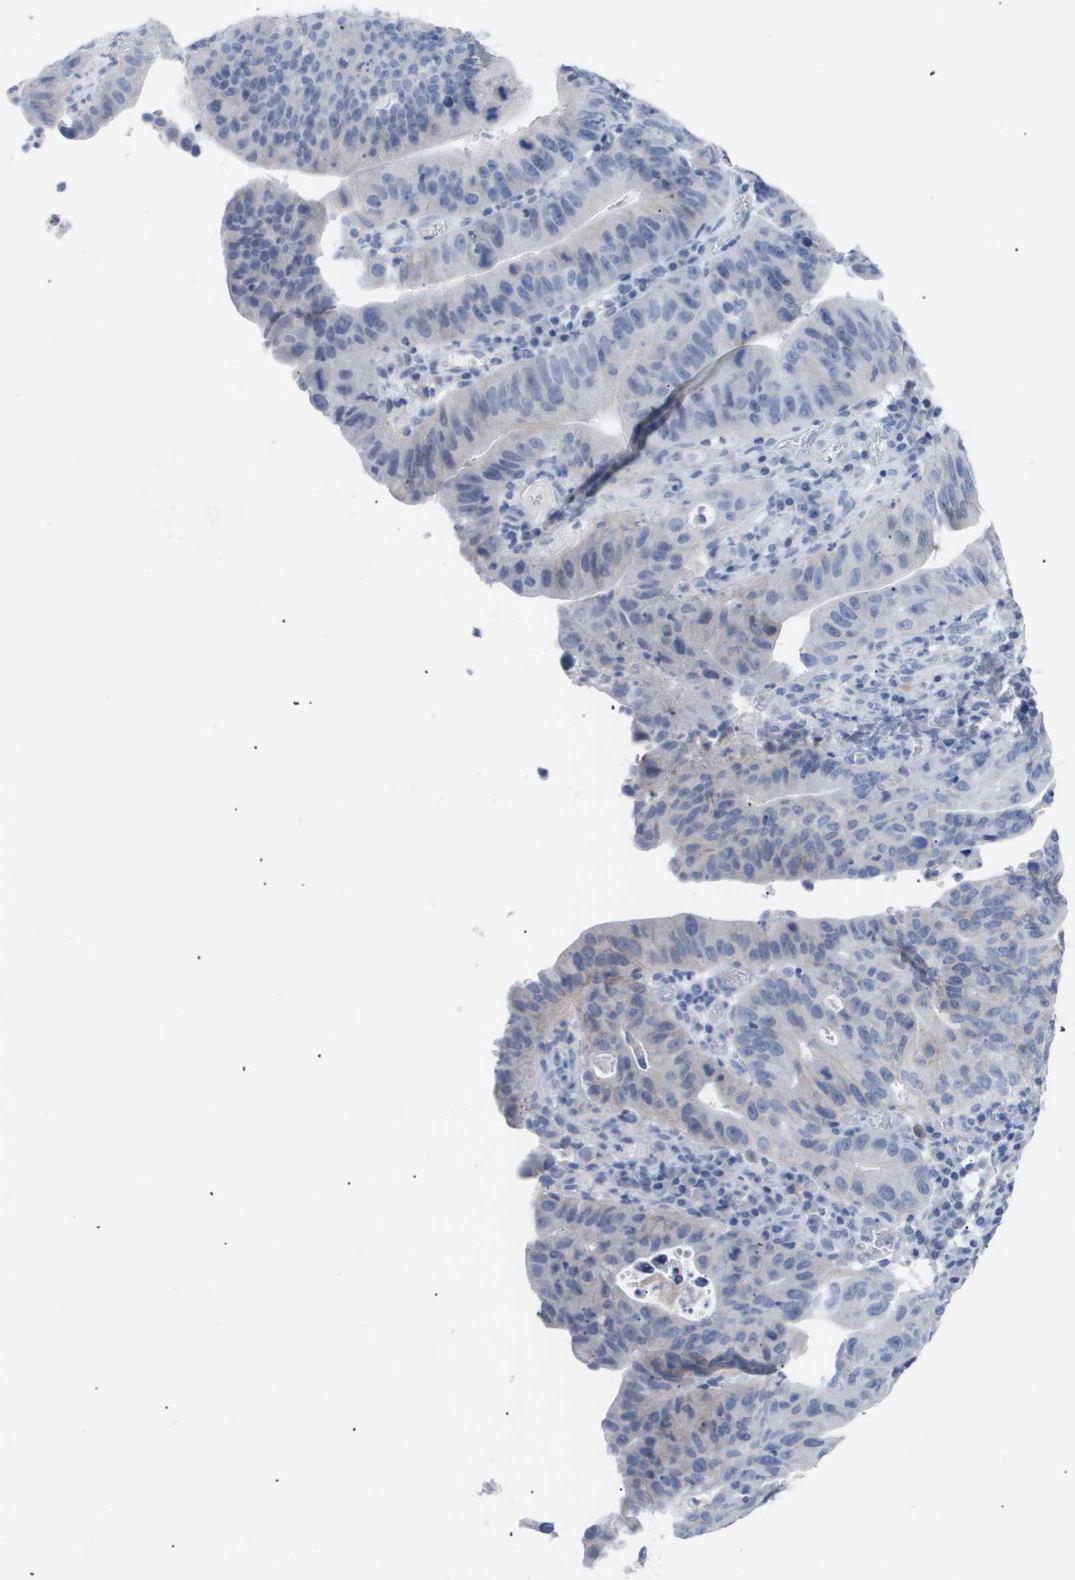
{"staining": {"intensity": "negative", "quantity": "none", "location": "none"}, "tissue": "stomach cancer", "cell_type": "Tumor cells", "image_type": "cancer", "snomed": [{"axis": "morphology", "description": "Adenocarcinoma, NOS"}, {"axis": "topography", "description": "Stomach"}], "caption": "IHC of human stomach cancer demonstrates no staining in tumor cells.", "gene": "CAV3", "patient": {"sex": "male", "age": 59}}